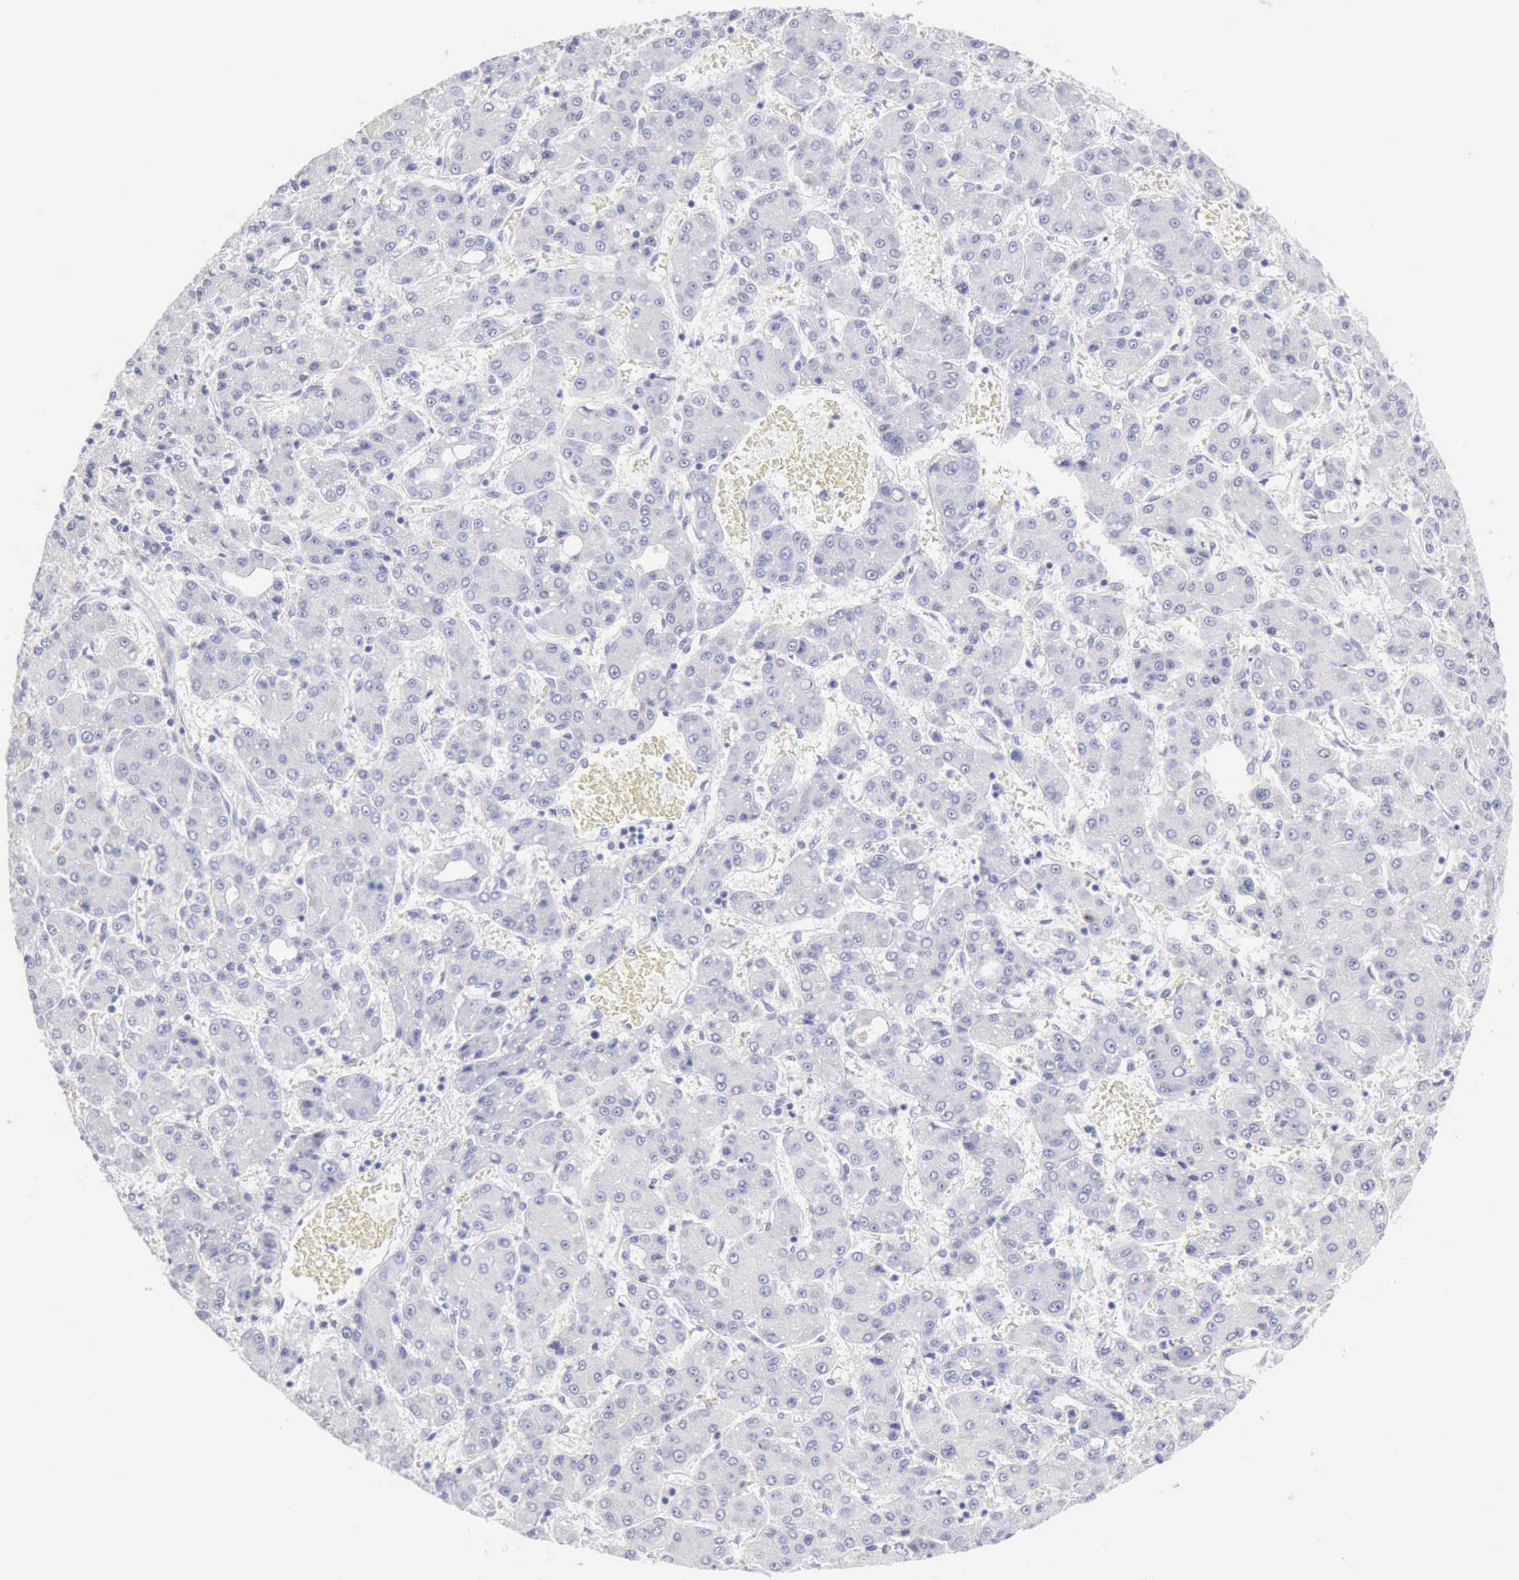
{"staining": {"intensity": "negative", "quantity": "none", "location": "none"}, "tissue": "liver cancer", "cell_type": "Tumor cells", "image_type": "cancer", "snomed": [{"axis": "morphology", "description": "Carcinoma, Hepatocellular, NOS"}, {"axis": "topography", "description": "Liver"}], "caption": "Protein analysis of hepatocellular carcinoma (liver) reveals no significant expression in tumor cells. The staining is performed using DAB (3,3'-diaminobenzidine) brown chromogen with nuclei counter-stained in using hematoxylin.", "gene": "KRT10", "patient": {"sex": "male", "age": 69}}